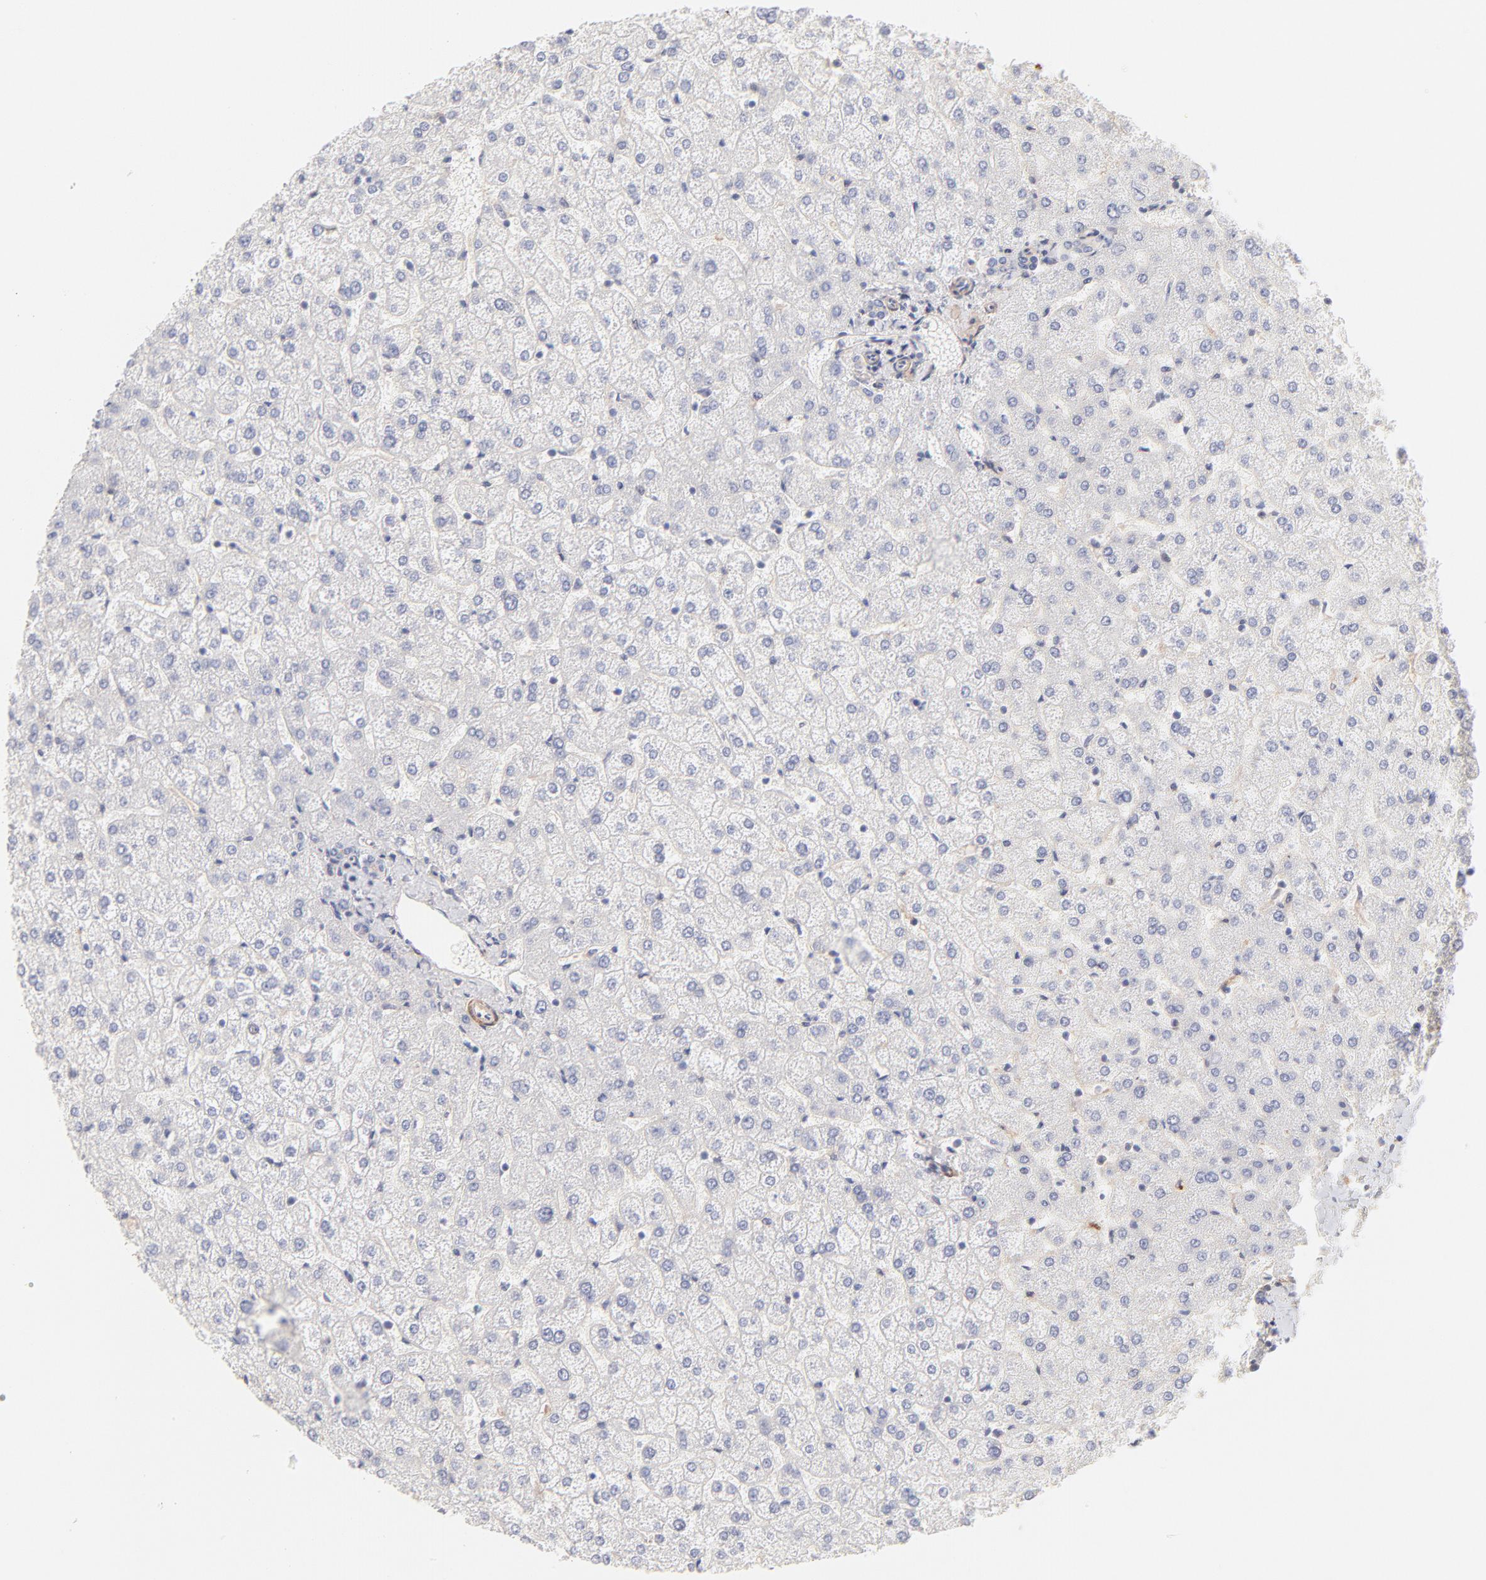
{"staining": {"intensity": "negative", "quantity": "none", "location": "none"}, "tissue": "liver", "cell_type": "Cholangiocytes", "image_type": "normal", "snomed": [{"axis": "morphology", "description": "Normal tissue, NOS"}, {"axis": "topography", "description": "Liver"}], "caption": "This image is of normal liver stained with immunohistochemistry (IHC) to label a protein in brown with the nuclei are counter-stained blue. There is no expression in cholangiocytes. (DAB (3,3'-diaminobenzidine) IHC visualized using brightfield microscopy, high magnification).", "gene": "LDLRAP1", "patient": {"sex": "female", "age": 32}}